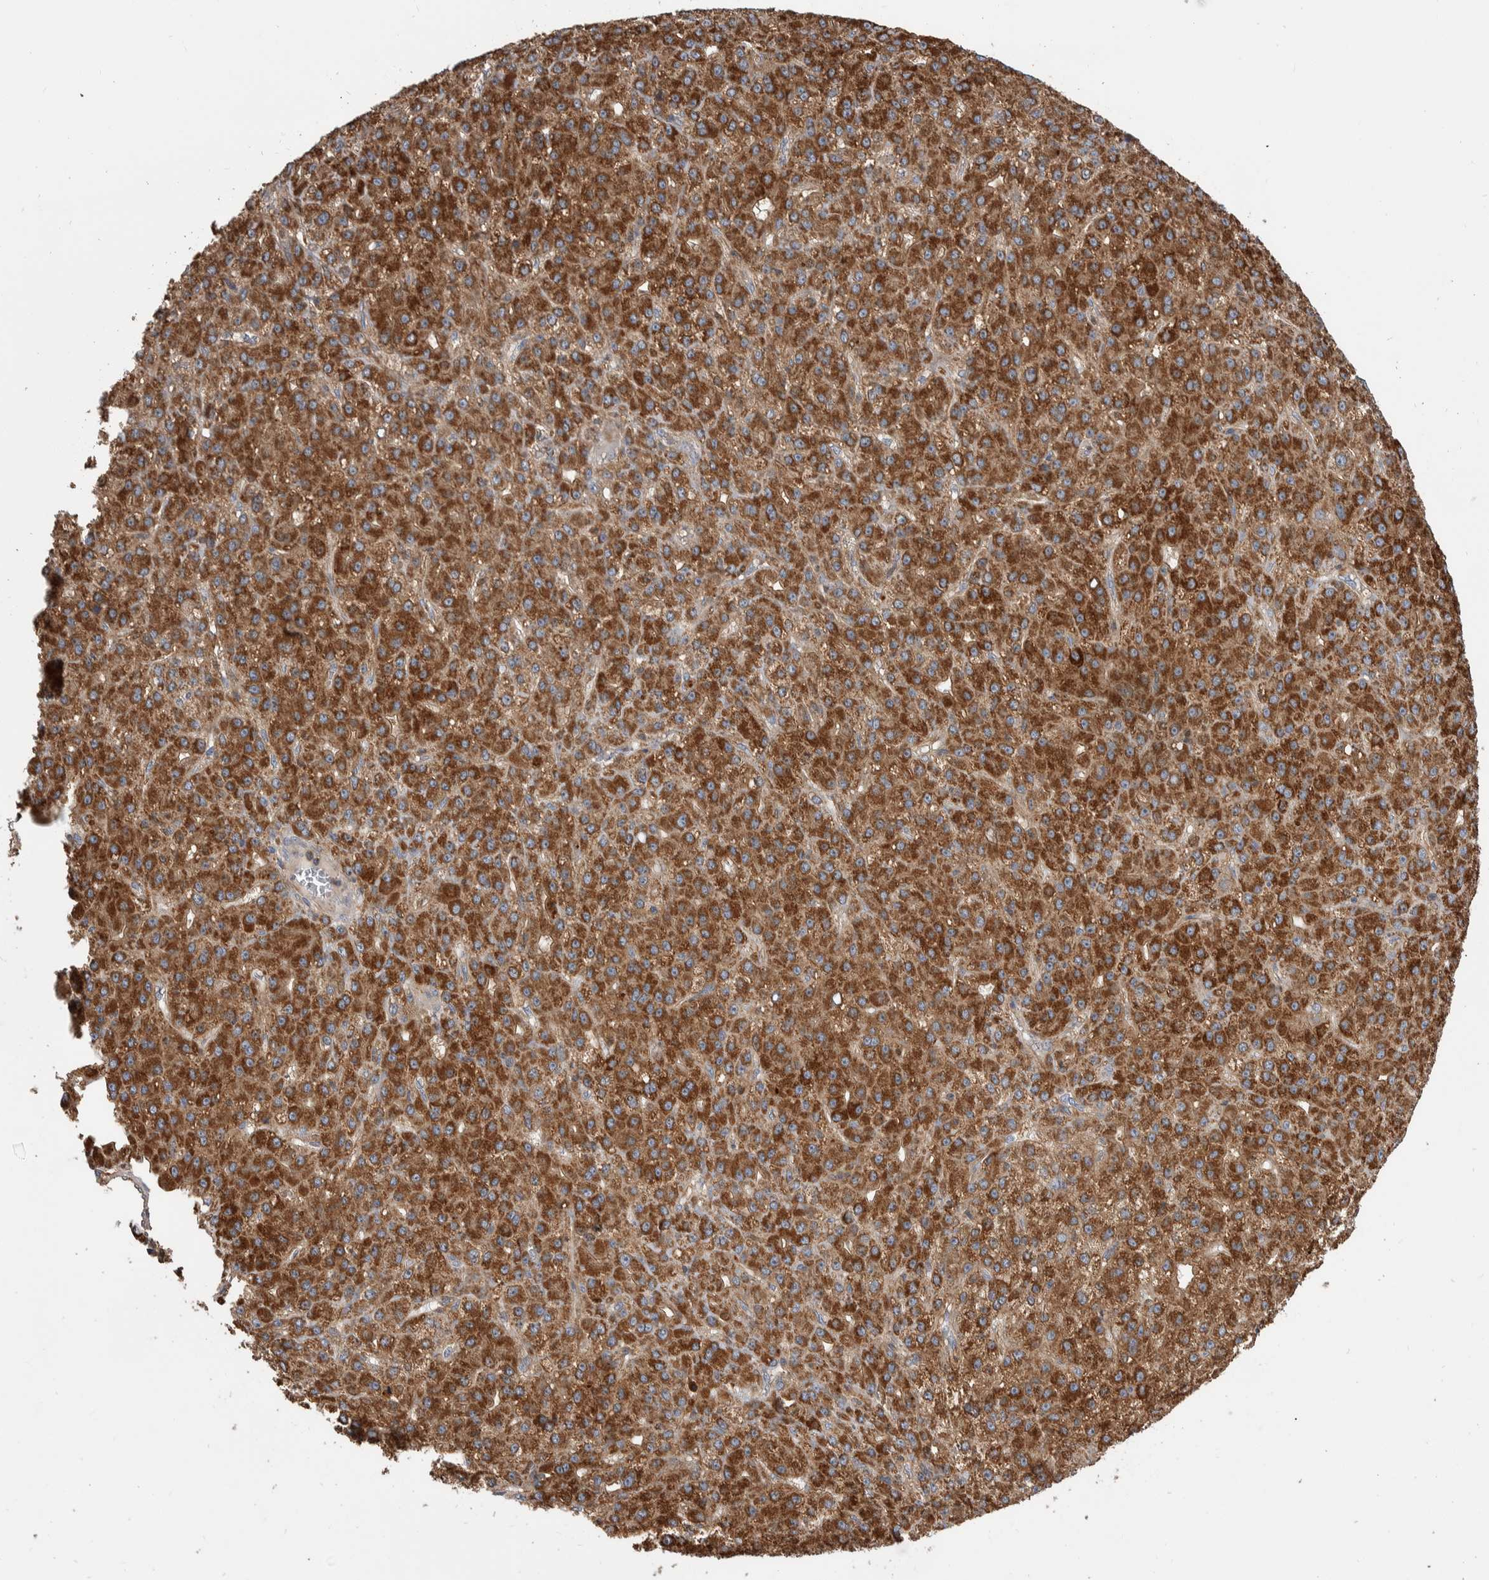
{"staining": {"intensity": "strong", "quantity": "25%-75%", "location": "cytoplasmic/membranous"}, "tissue": "liver cancer", "cell_type": "Tumor cells", "image_type": "cancer", "snomed": [{"axis": "morphology", "description": "Carcinoma, Hepatocellular, NOS"}, {"axis": "topography", "description": "Liver"}], "caption": "A micrograph showing strong cytoplasmic/membranous positivity in approximately 25%-75% of tumor cells in liver cancer, as visualized by brown immunohistochemical staining.", "gene": "SDCBP", "patient": {"sex": "male", "age": 67}}